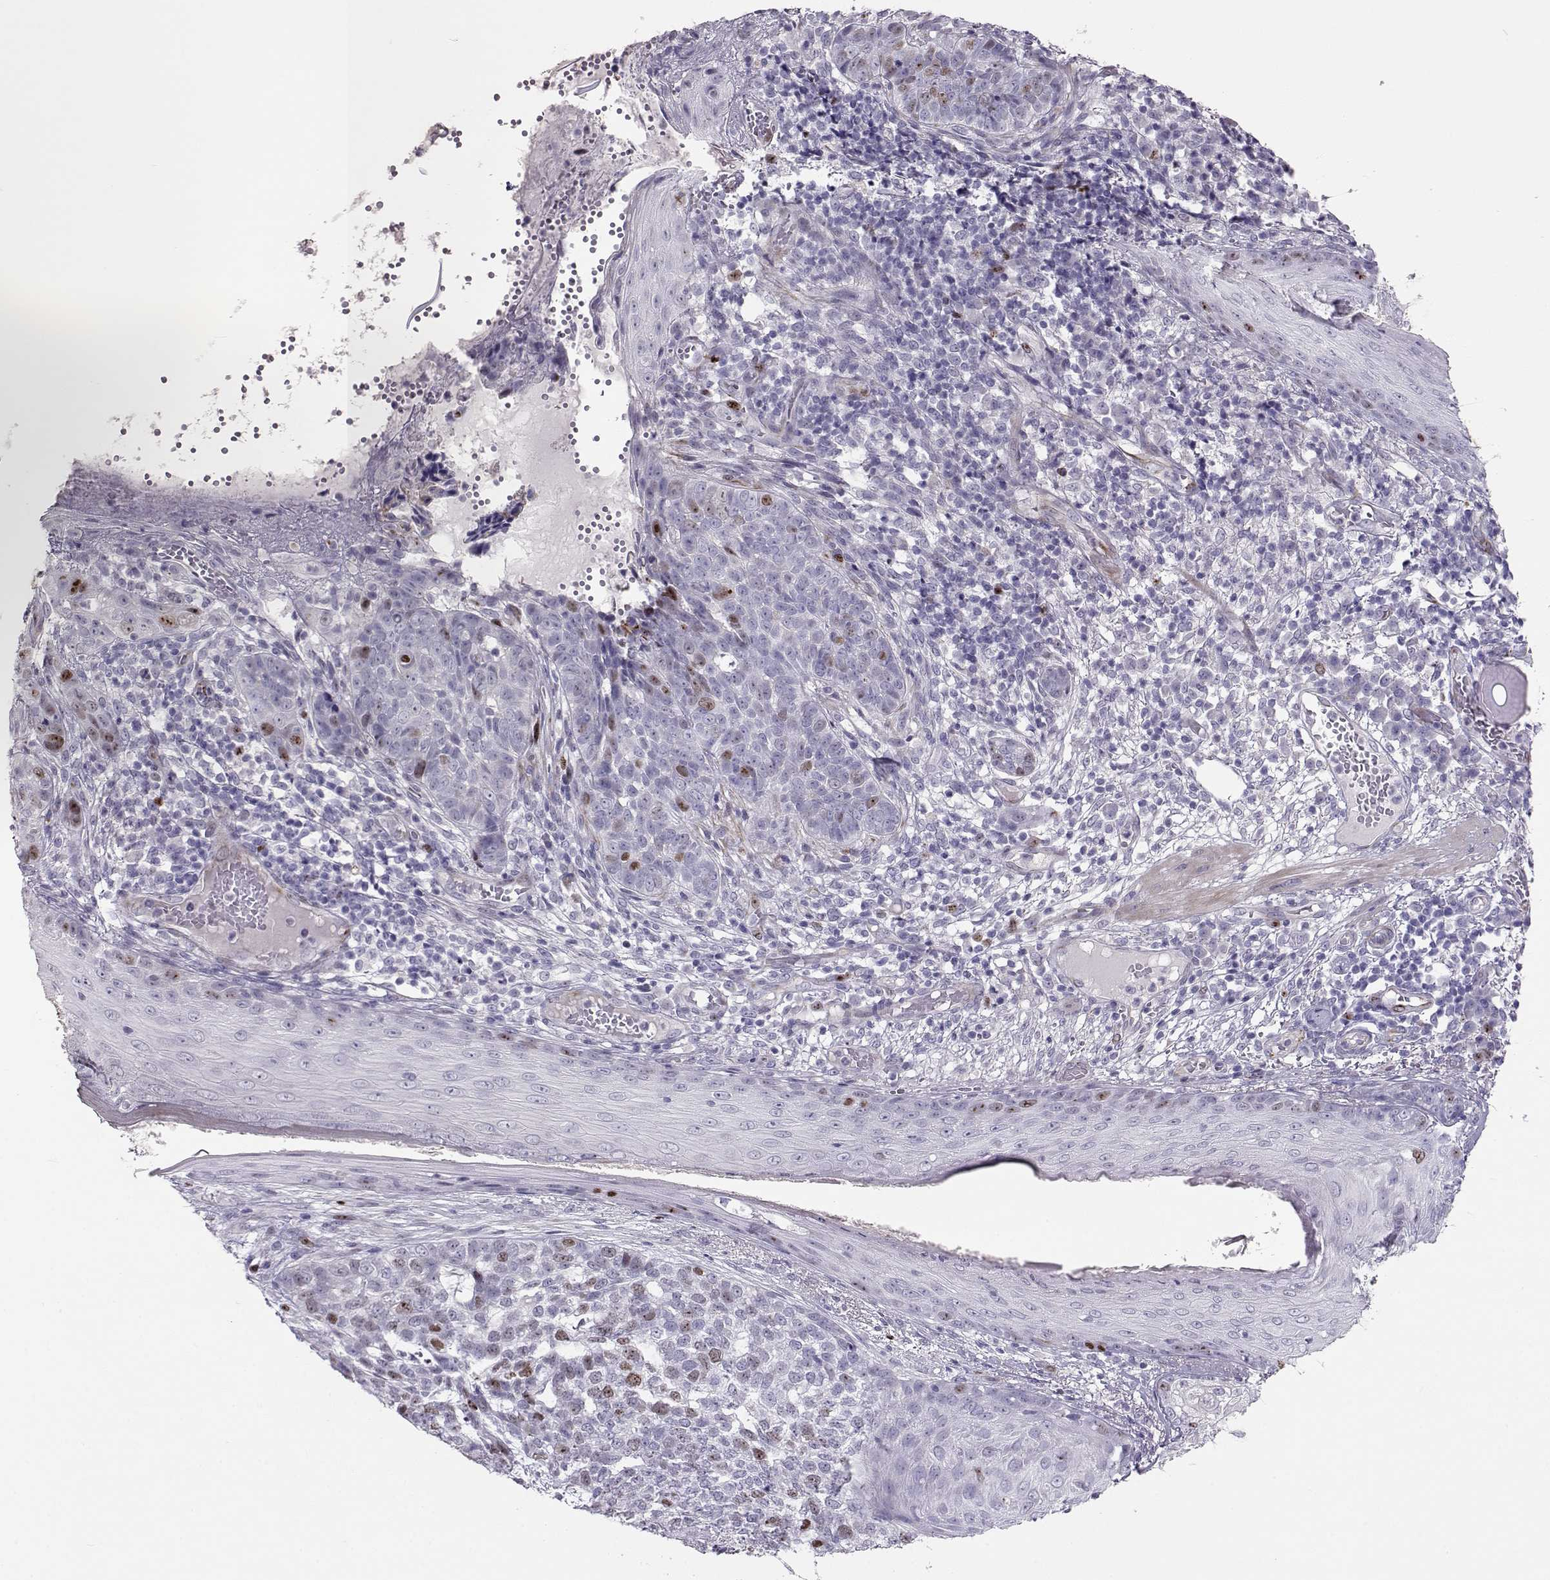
{"staining": {"intensity": "moderate", "quantity": "<25%", "location": "nuclear"}, "tissue": "skin cancer", "cell_type": "Tumor cells", "image_type": "cancer", "snomed": [{"axis": "morphology", "description": "Basal cell carcinoma"}, {"axis": "topography", "description": "Skin"}], "caption": "About <25% of tumor cells in basal cell carcinoma (skin) show moderate nuclear protein positivity as visualized by brown immunohistochemical staining.", "gene": "NPW", "patient": {"sex": "female", "age": 69}}